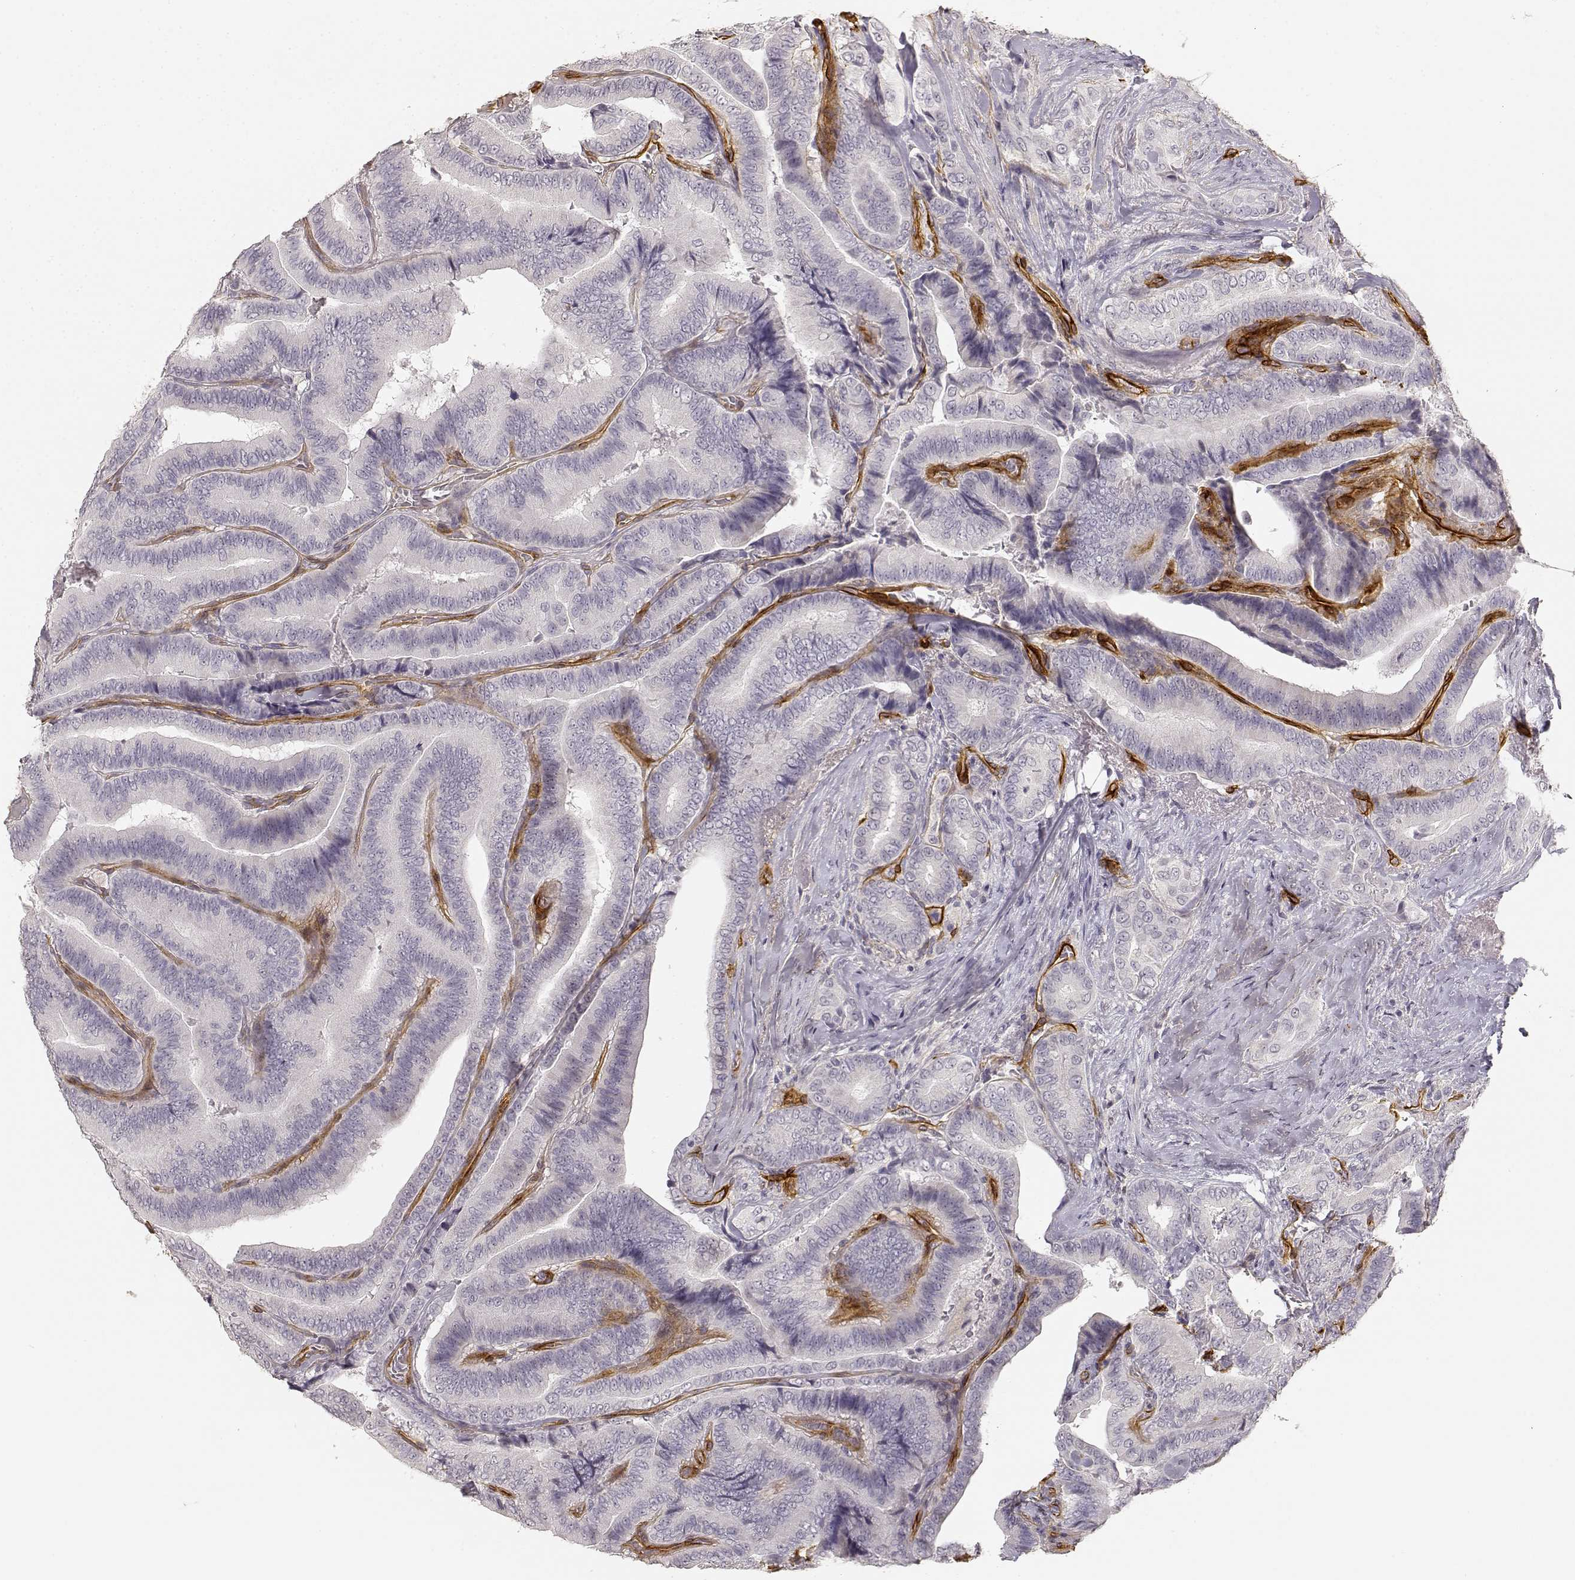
{"staining": {"intensity": "negative", "quantity": "none", "location": "none"}, "tissue": "thyroid cancer", "cell_type": "Tumor cells", "image_type": "cancer", "snomed": [{"axis": "morphology", "description": "Papillary adenocarcinoma, NOS"}, {"axis": "topography", "description": "Thyroid gland"}], "caption": "There is no significant staining in tumor cells of papillary adenocarcinoma (thyroid).", "gene": "LAMA4", "patient": {"sex": "male", "age": 61}}